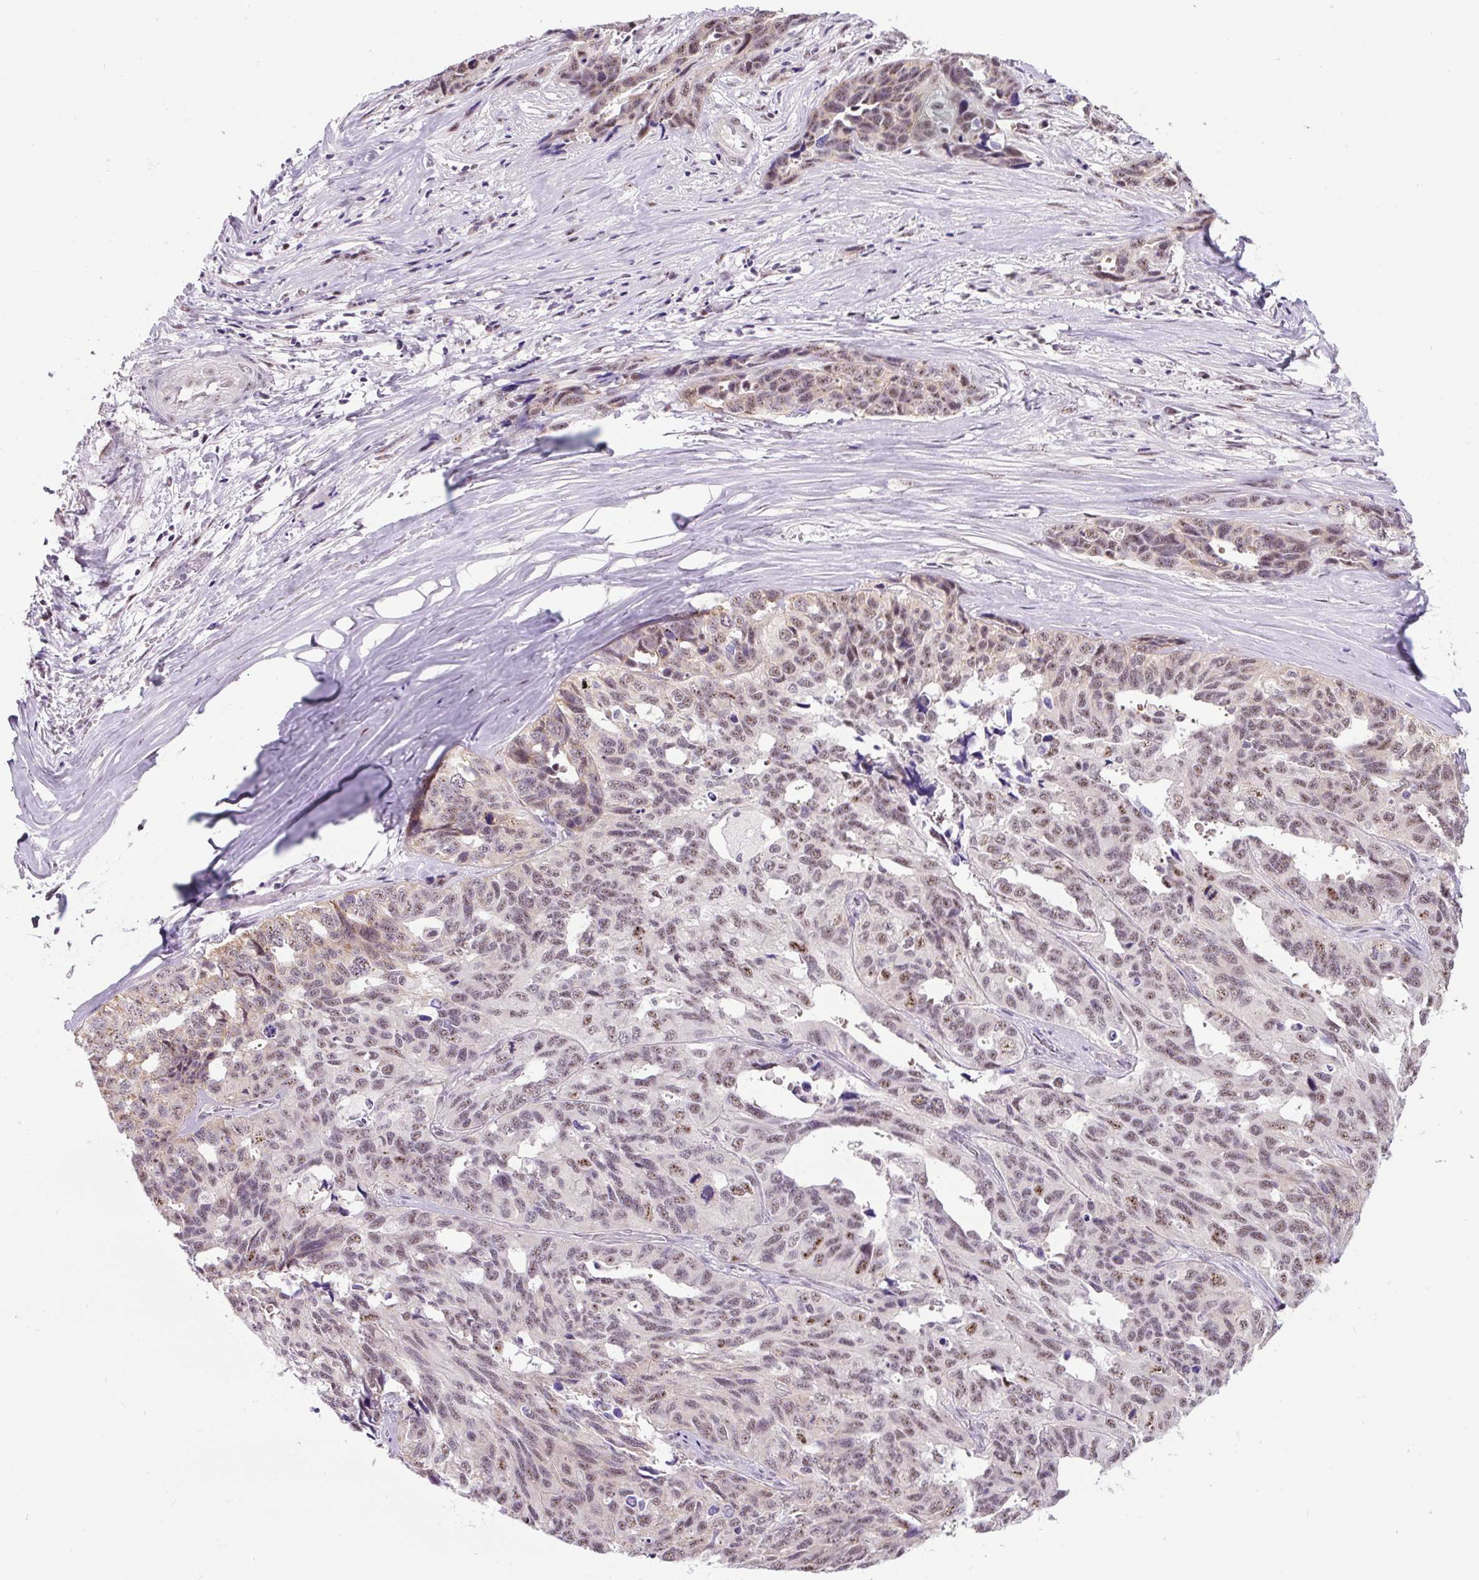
{"staining": {"intensity": "moderate", "quantity": "<25%", "location": "nuclear"}, "tissue": "ovarian cancer", "cell_type": "Tumor cells", "image_type": "cancer", "snomed": [{"axis": "morphology", "description": "Cystadenocarcinoma, serous, NOS"}, {"axis": "topography", "description": "Ovary"}], "caption": "The micrograph displays a brown stain indicating the presence of a protein in the nuclear of tumor cells in ovarian serous cystadenocarcinoma.", "gene": "SMC5", "patient": {"sex": "female", "age": 64}}